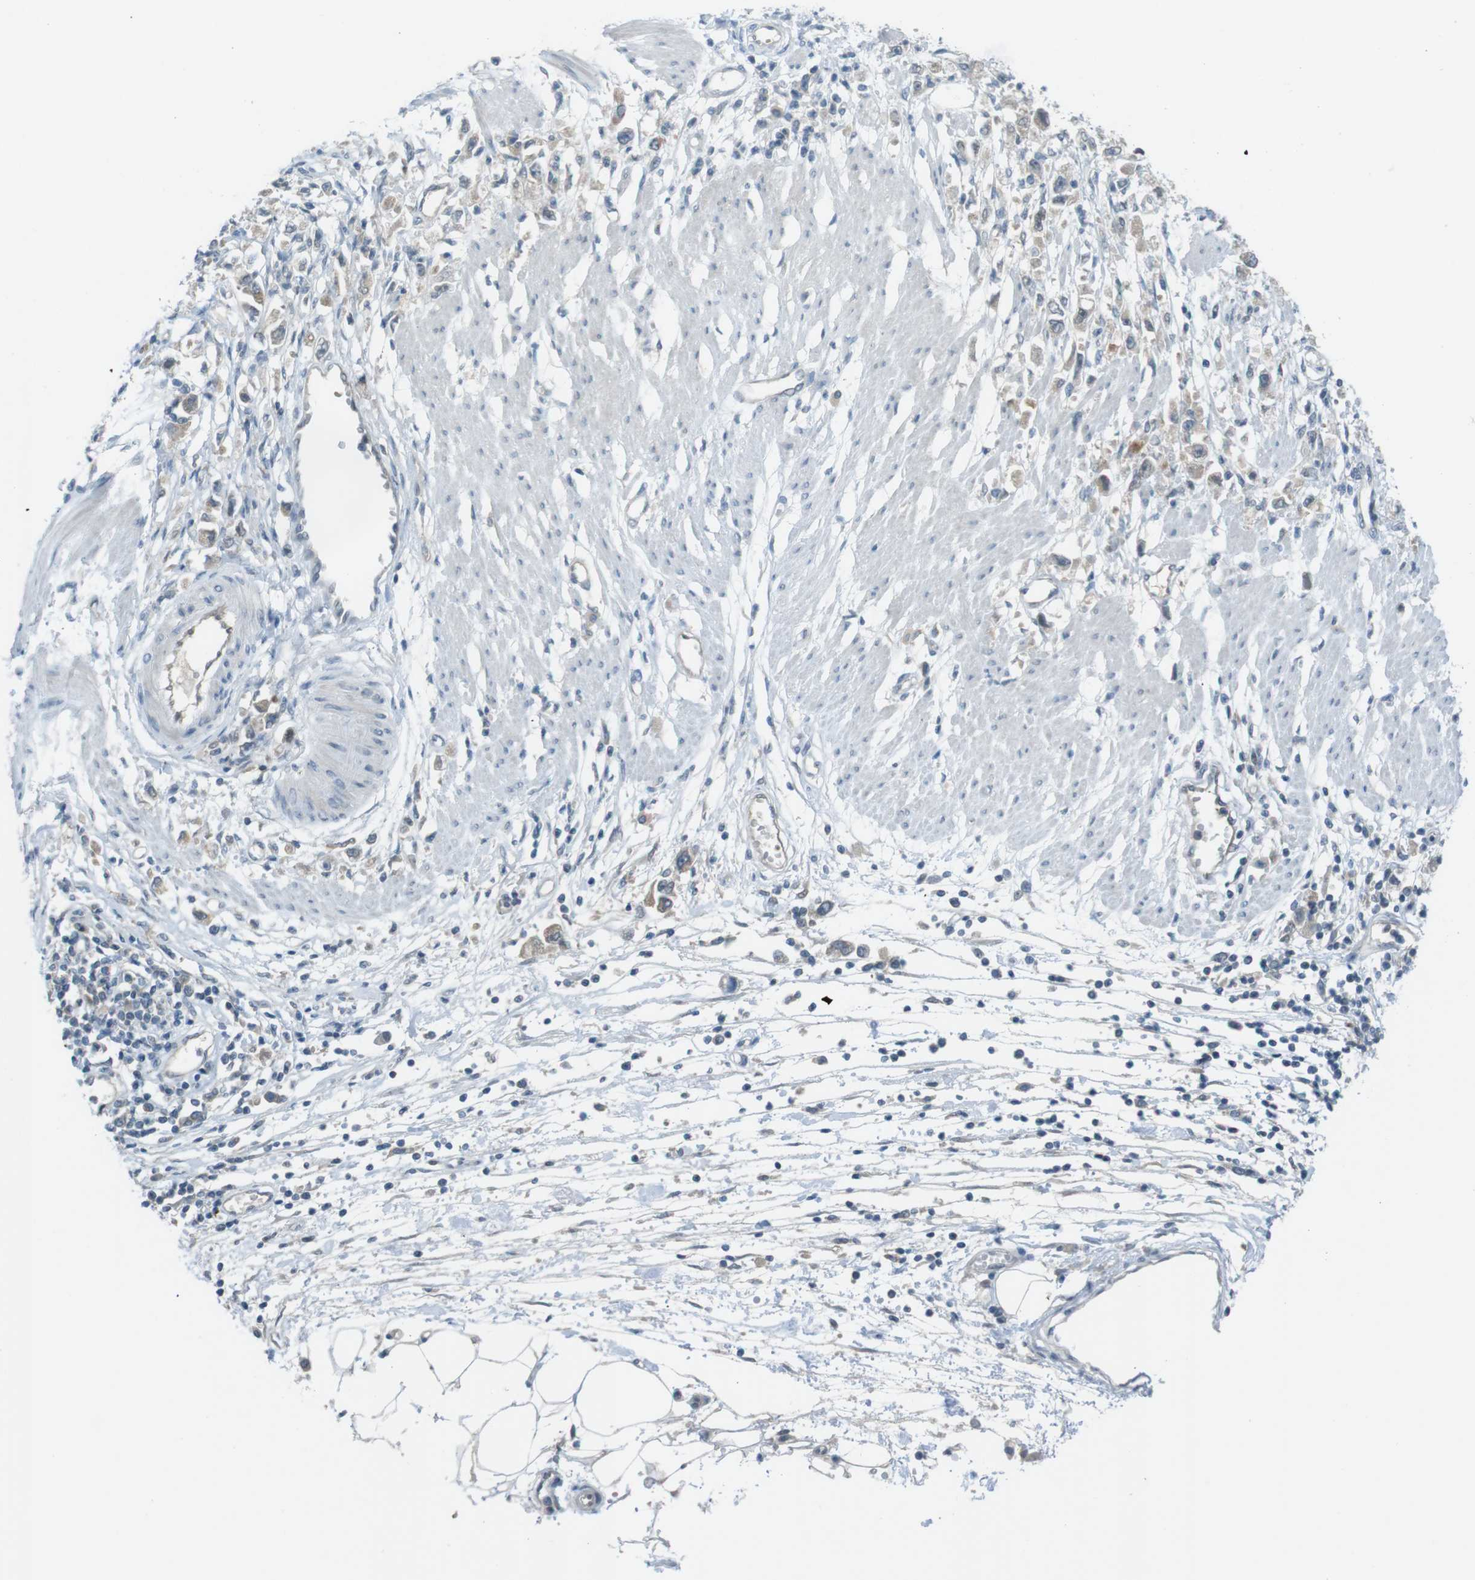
{"staining": {"intensity": "weak", "quantity": "<25%", "location": "cytoplasmic/membranous"}, "tissue": "stomach cancer", "cell_type": "Tumor cells", "image_type": "cancer", "snomed": [{"axis": "morphology", "description": "Adenocarcinoma, NOS"}, {"axis": "topography", "description": "Stomach"}], "caption": "Immunohistochemistry histopathology image of stomach cancer (adenocarcinoma) stained for a protein (brown), which displays no positivity in tumor cells.", "gene": "ZDHHC20", "patient": {"sex": "female", "age": 59}}